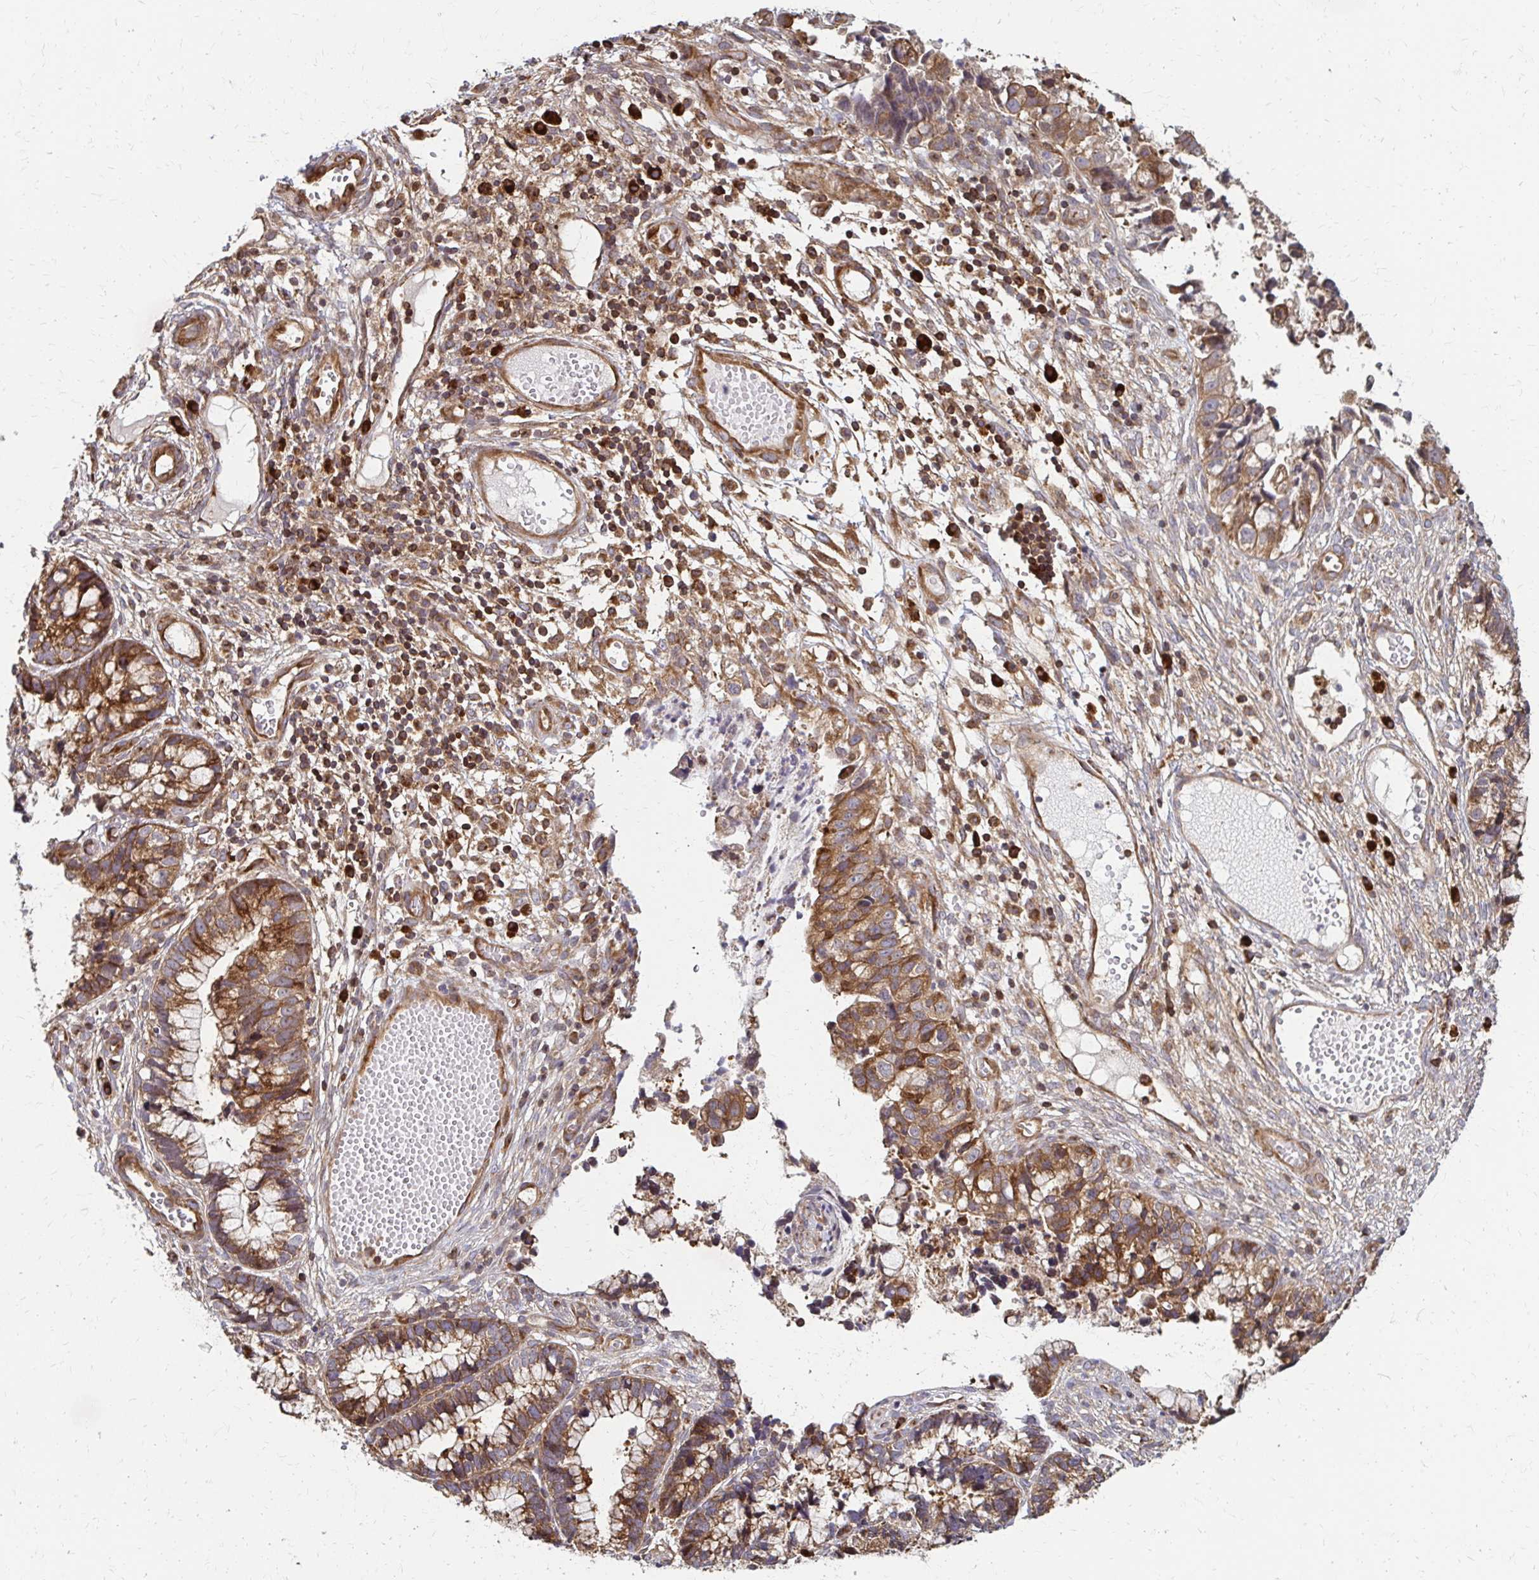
{"staining": {"intensity": "moderate", "quantity": ">75%", "location": "cytoplasmic/membranous"}, "tissue": "cervical cancer", "cell_type": "Tumor cells", "image_type": "cancer", "snomed": [{"axis": "morphology", "description": "Adenocarcinoma, NOS"}, {"axis": "topography", "description": "Cervix"}], "caption": "Cervical cancer stained with DAB immunohistochemistry exhibits medium levels of moderate cytoplasmic/membranous positivity in about >75% of tumor cells. The staining was performed using DAB (3,3'-diaminobenzidine), with brown indicating positive protein expression. Nuclei are stained blue with hematoxylin.", "gene": "EEF2", "patient": {"sex": "female", "age": 44}}